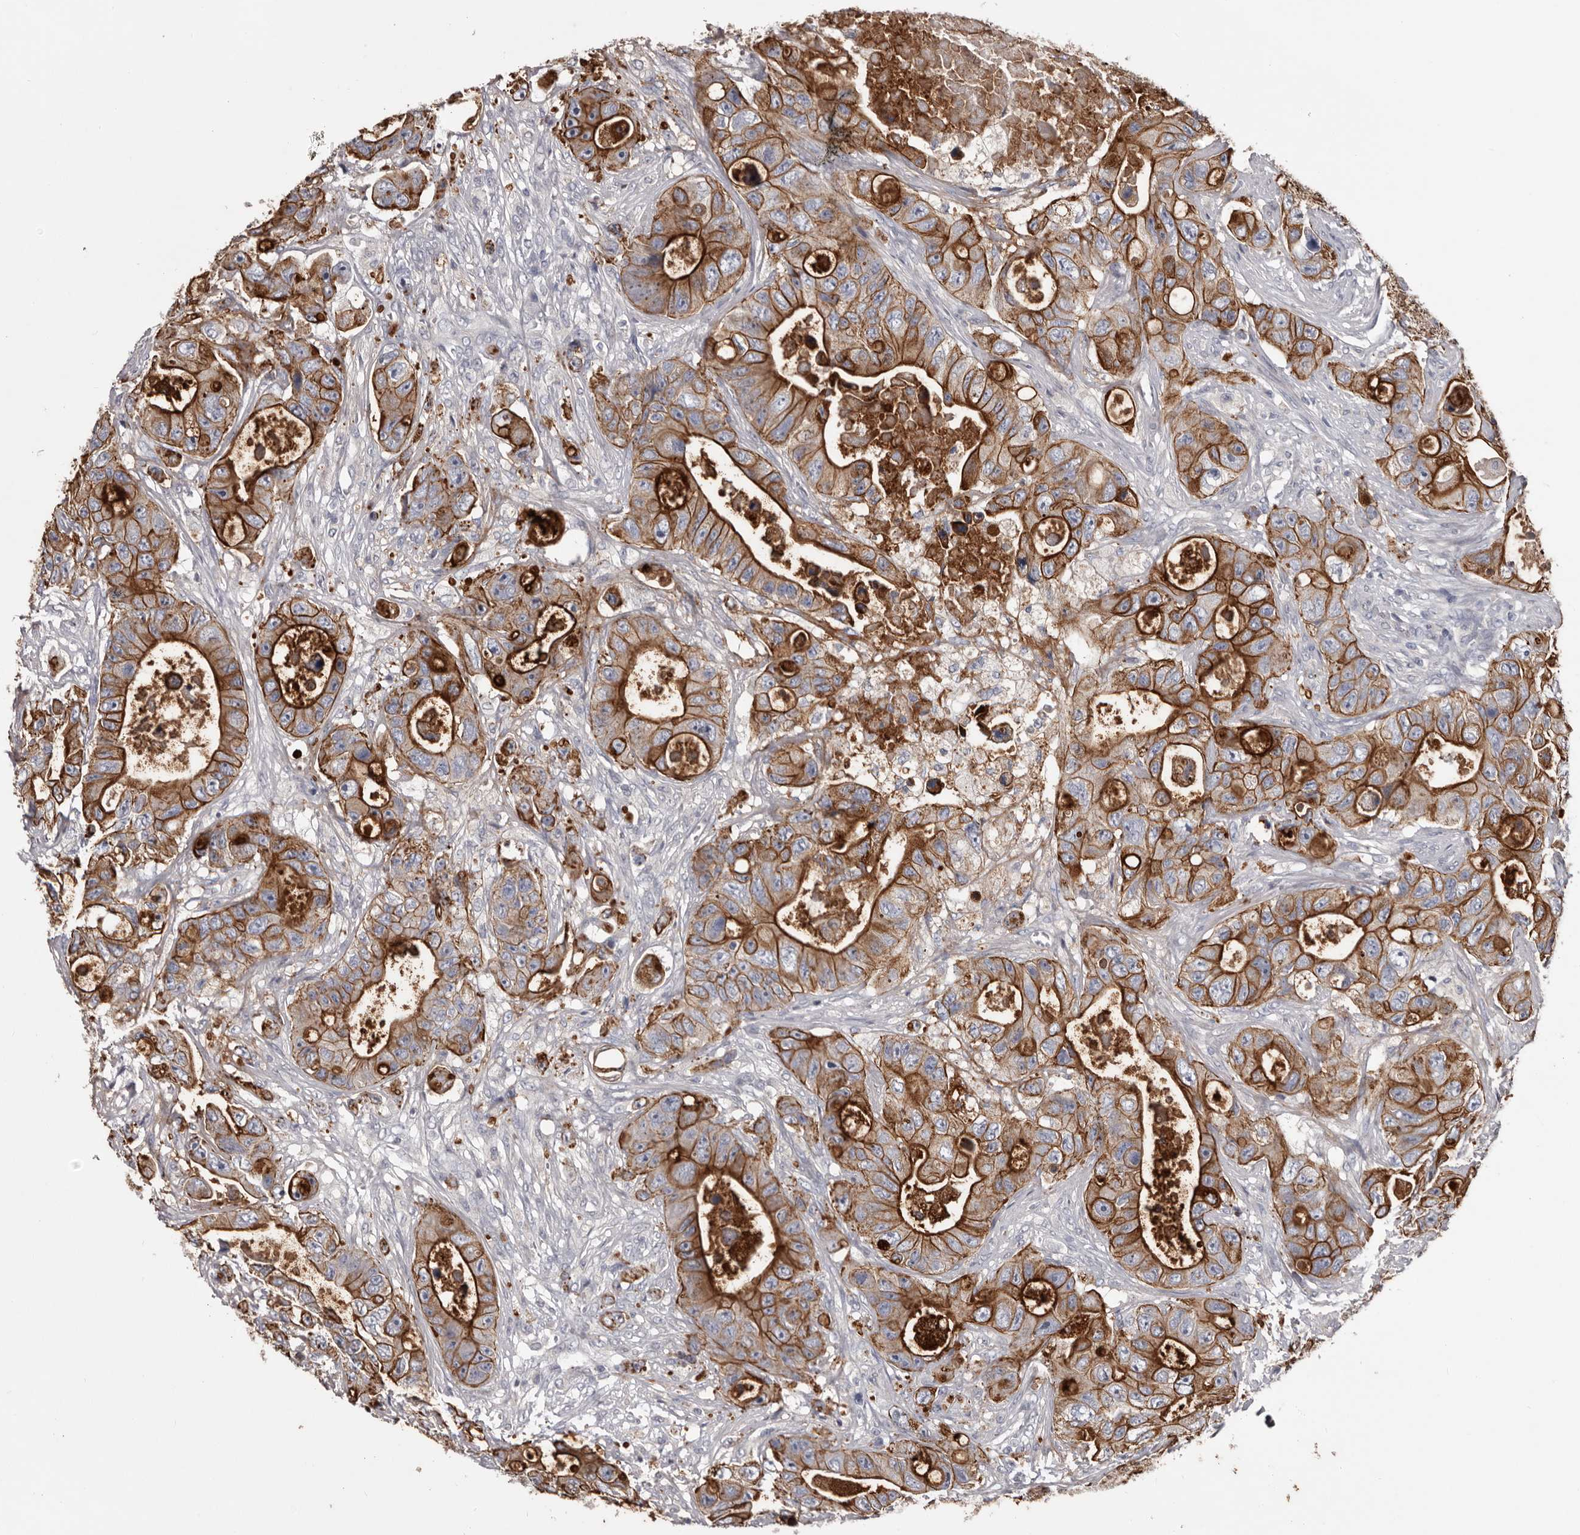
{"staining": {"intensity": "strong", "quantity": "25%-75%", "location": "cytoplasmic/membranous"}, "tissue": "colorectal cancer", "cell_type": "Tumor cells", "image_type": "cancer", "snomed": [{"axis": "morphology", "description": "Adenocarcinoma, NOS"}, {"axis": "topography", "description": "Colon"}], "caption": "Strong cytoplasmic/membranous protein expression is seen in about 25%-75% of tumor cells in colorectal cancer (adenocarcinoma). Immunohistochemistry stains the protein in brown and the nuclei are stained blue.", "gene": "LPAR6", "patient": {"sex": "female", "age": 46}}